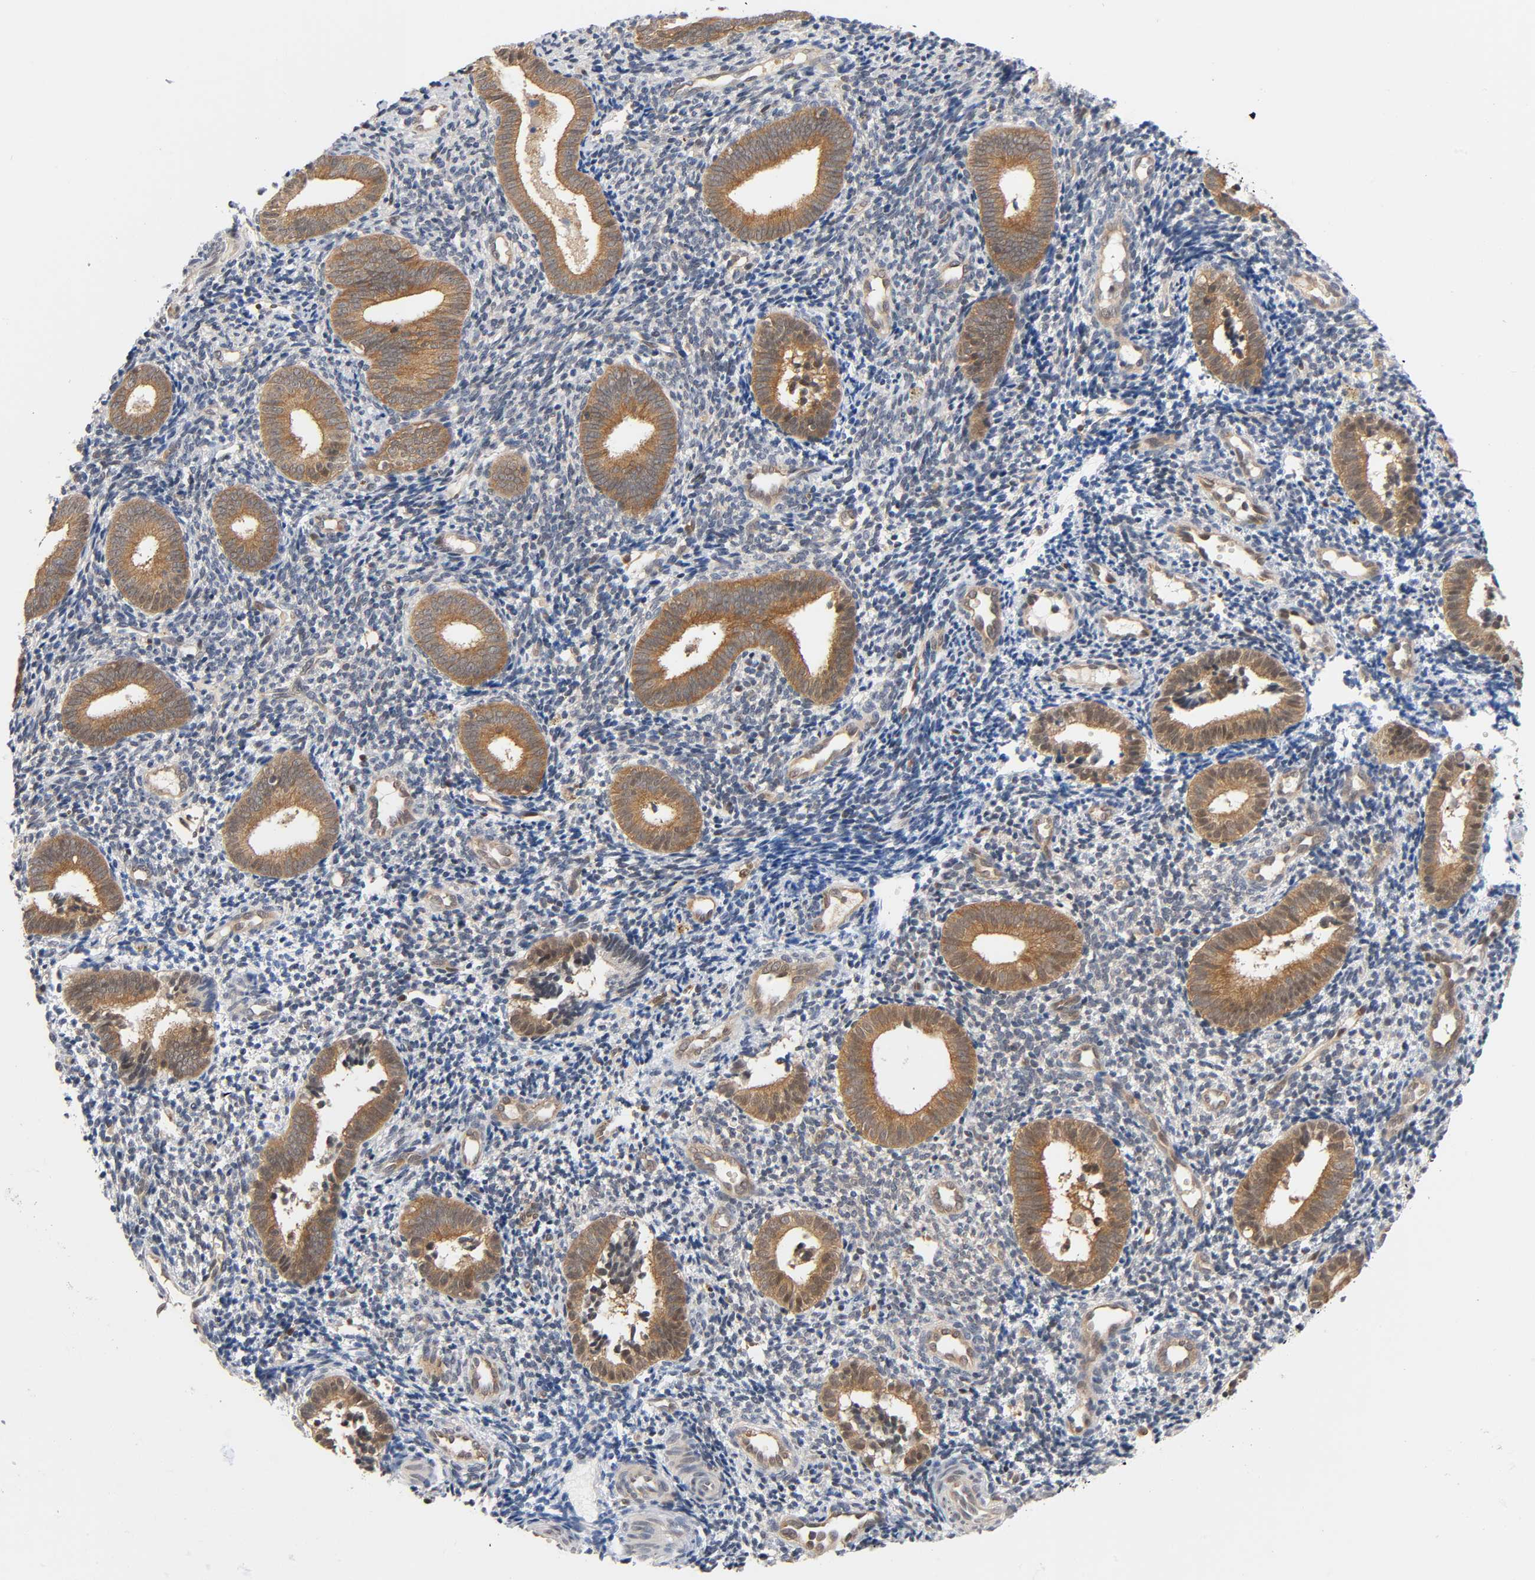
{"staining": {"intensity": "weak", "quantity": "25%-75%", "location": "cytoplasmic/membranous"}, "tissue": "endometrium", "cell_type": "Cells in endometrial stroma", "image_type": "normal", "snomed": [{"axis": "morphology", "description": "Normal tissue, NOS"}, {"axis": "topography", "description": "Uterus"}, {"axis": "topography", "description": "Endometrium"}], "caption": "Protein expression analysis of benign human endometrium reveals weak cytoplasmic/membranous expression in approximately 25%-75% of cells in endometrial stroma.", "gene": "PRKAB1", "patient": {"sex": "female", "age": 33}}